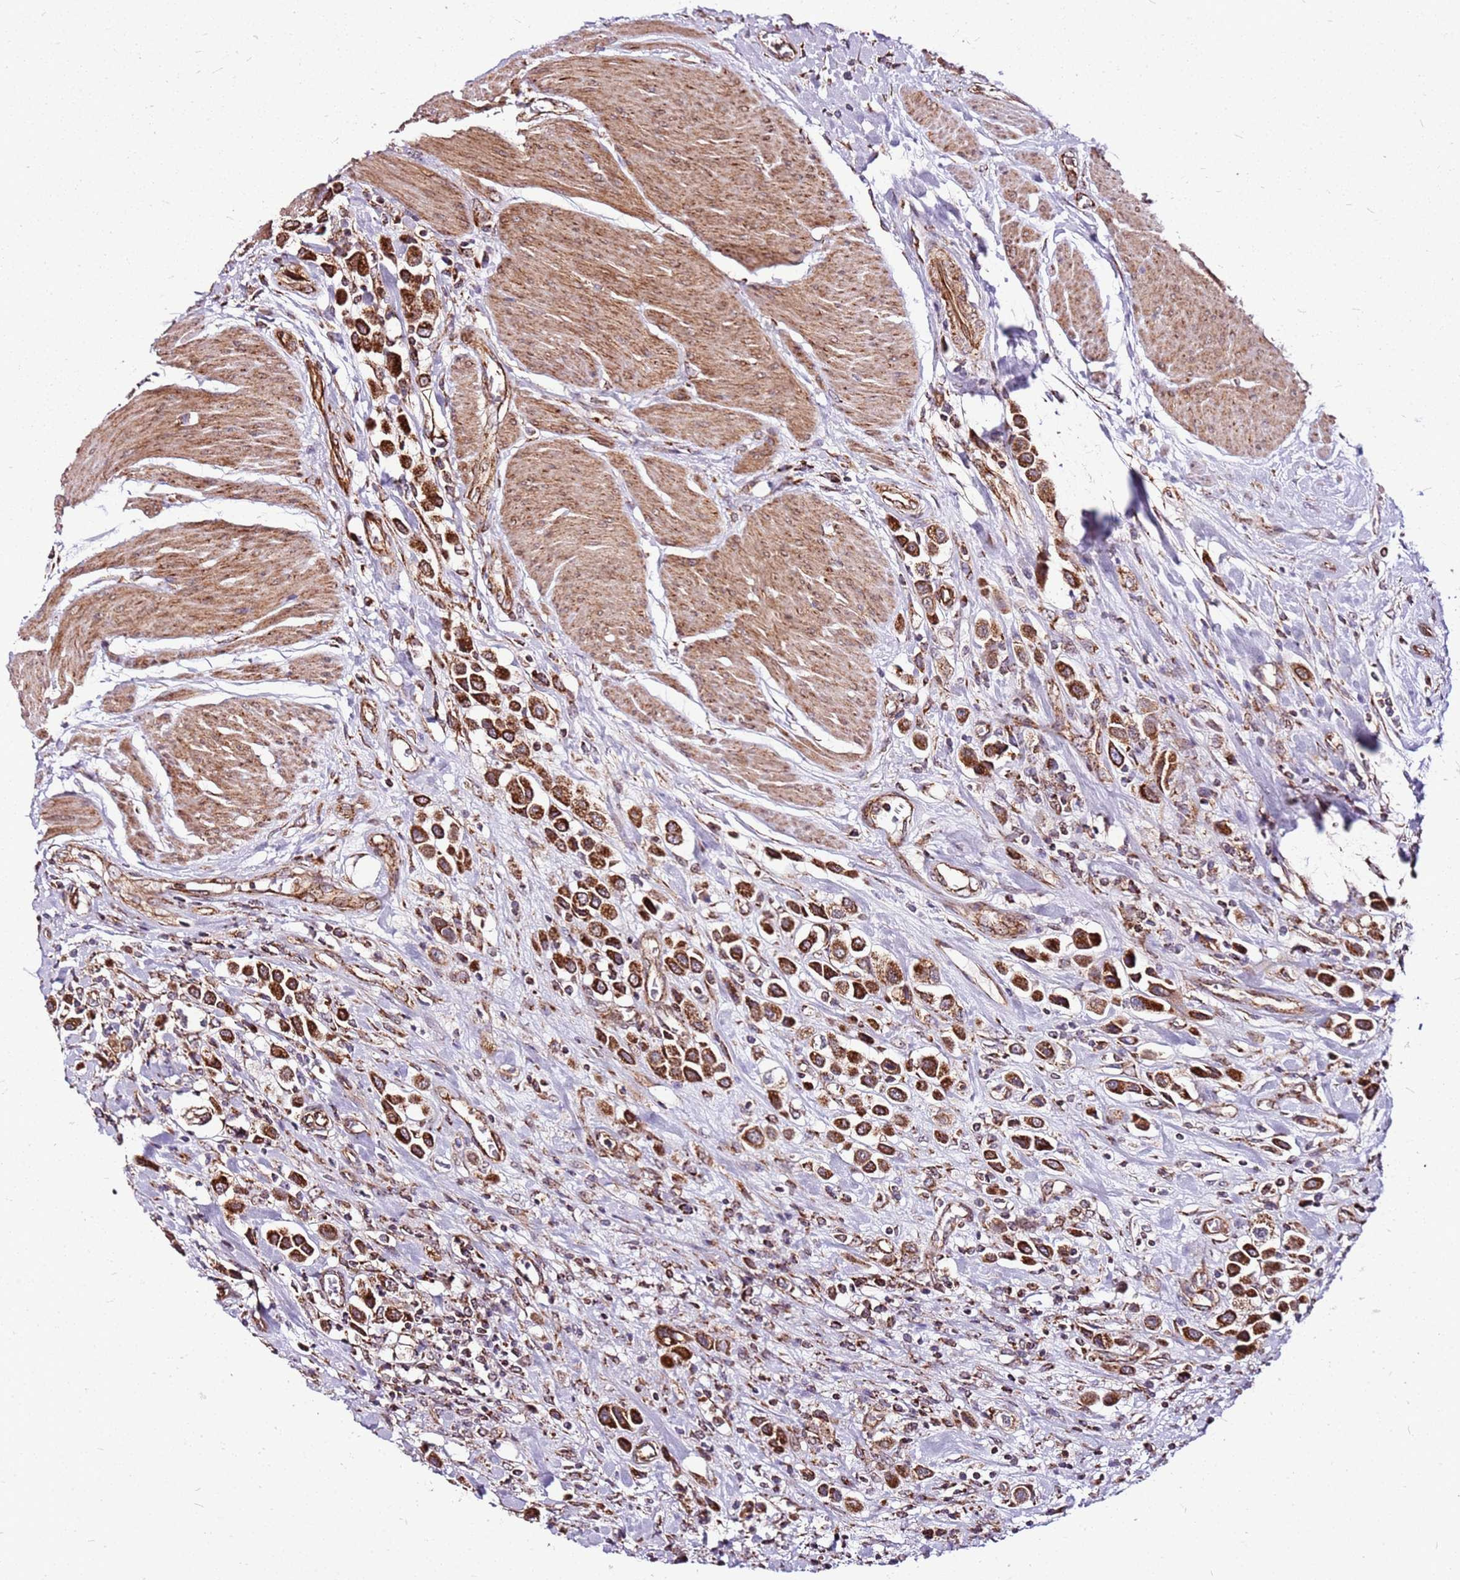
{"staining": {"intensity": "strong", "quantity": ">75%", "location": "cytoplasmic/membranous"}, "tissue": "urothelial cancer", "cell_type": "Tumor cells", "image_type": "cancer", "snomed": [{"axis": "morphology", "description": "Urothelial carcinoma, High grade"}, {"axis": "topography", "description": "Urinary bladder"}], "caption": "A histopathology image showing strong cytoplasmic/membranous staining in about >75% of tumor cells in high-grade urothelial carcinoma, as visualized by brown immunohistochemical staining.", "gene": "OR51T1", "patient": {"sex": "male", "age": 50}}